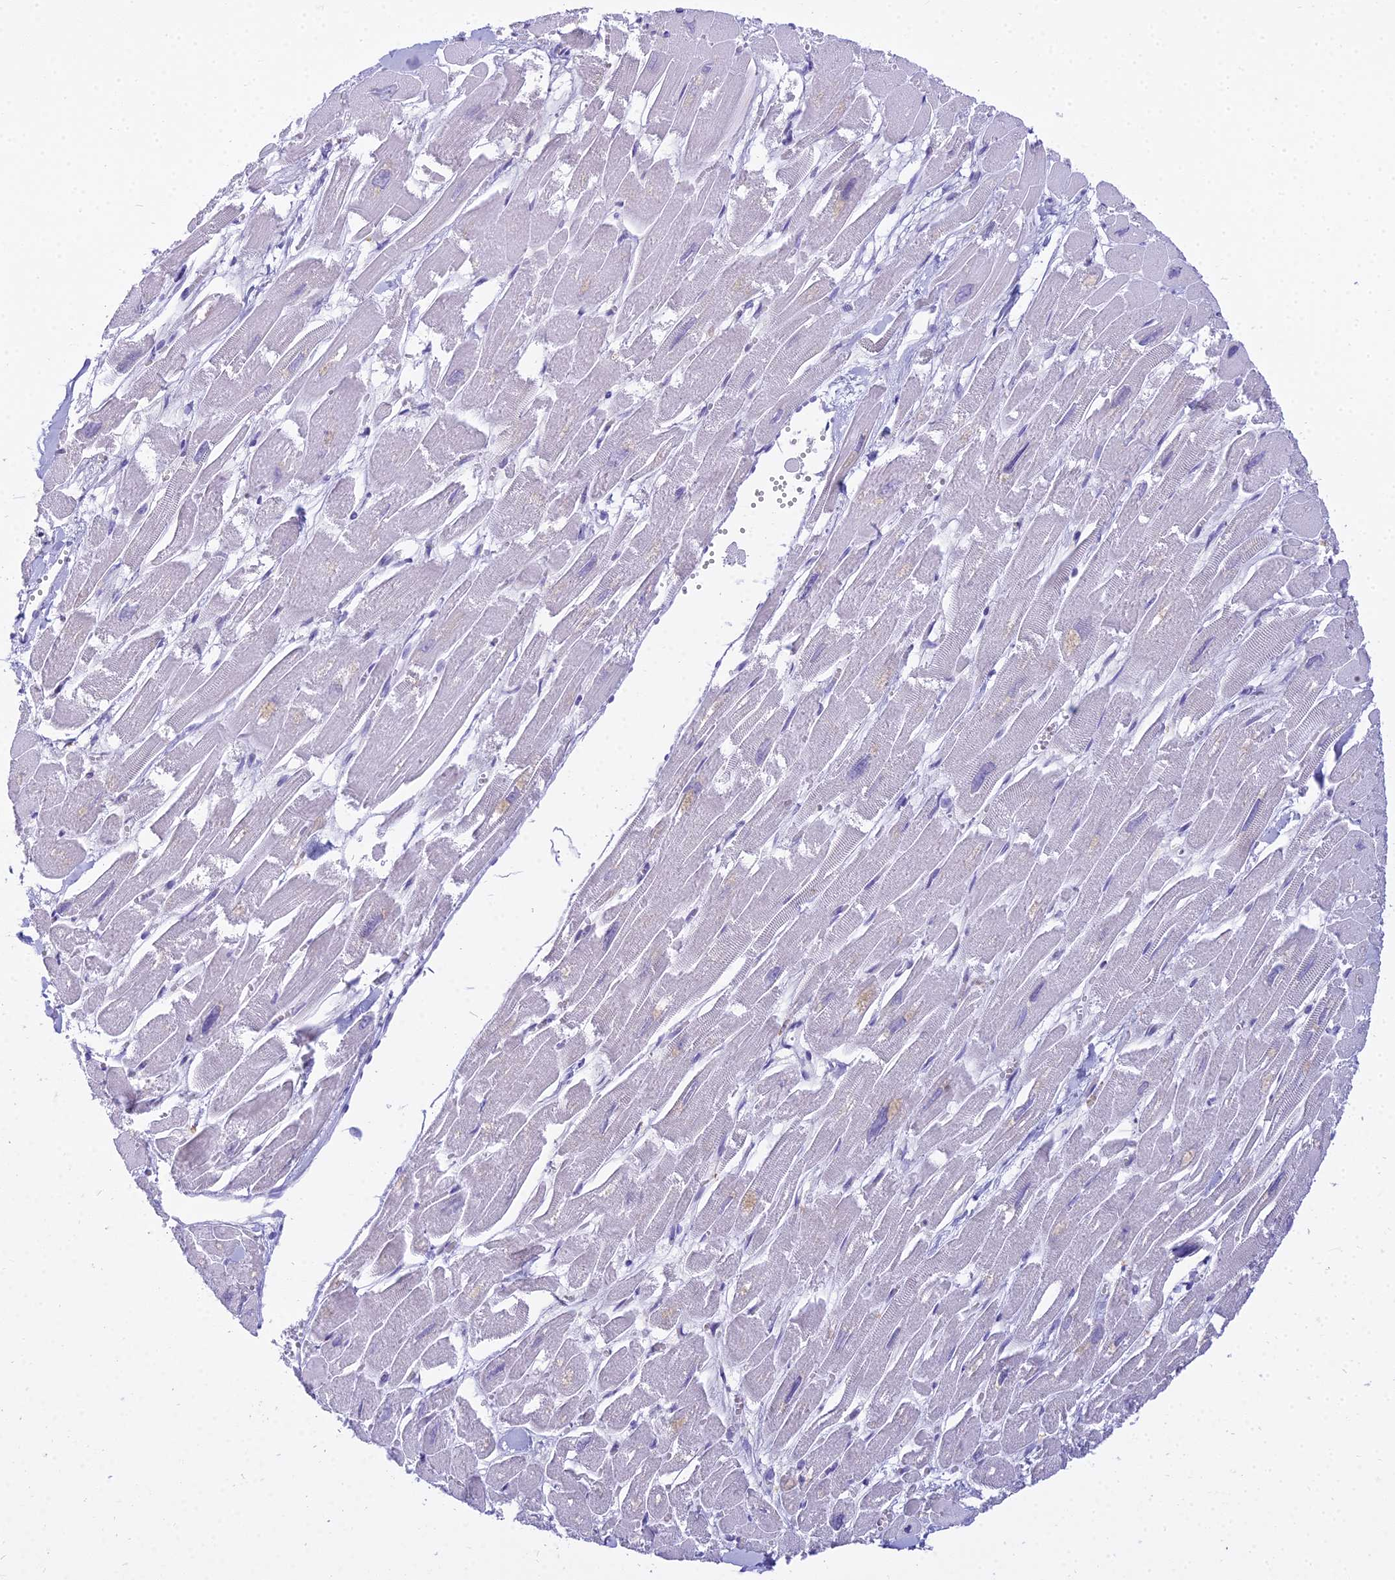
{"staining": {"intensity": "negative", "quantity": "none", "location": "none"}, "tissue": "heart muscle", "cell_type": "Cardiomyocytes", "image_type": "normal", "snomed": [{"axis": "morphology", "description": "Normal tissue, NOS"}, {"axis": "topography", "description": "Heart"}], "caption": "Immunohistochemistry (IHC) photomicrograph of benign heart muscle stained for a protein (brown), which exhibits no expression in cardiomyocytes.", "gene": "UBE2G1", "patient": {"sex": "male", "age": 54}}